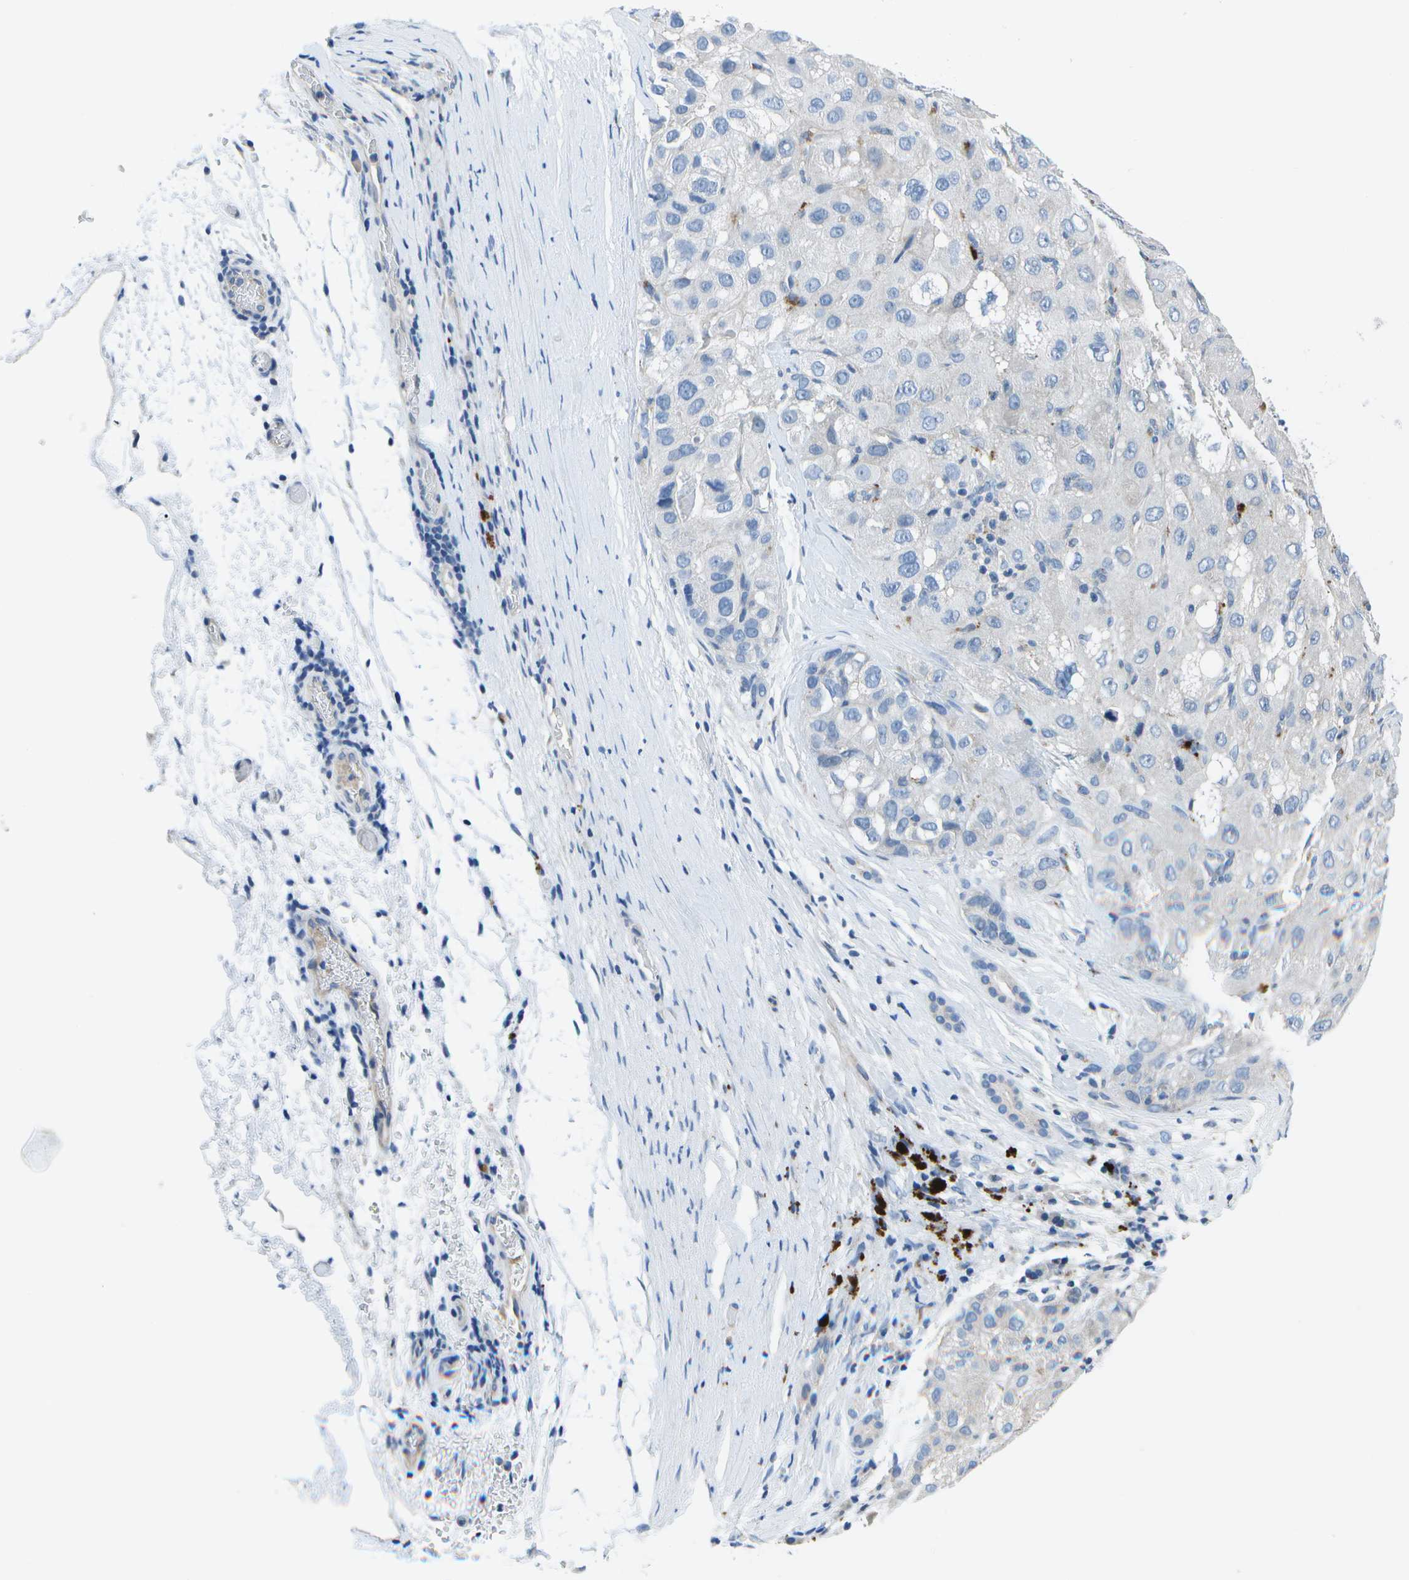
{"staining": {"intensity": "negative", "quantity": "none", "location": "none"}, "tissue": "liver cancer", "cell_type": "Tumor cells", "image_type": "cancer", "snomed": [{"axis": "morphology", "description": "Carcinoma, Hepatocellular, NOS"}, {"axis": "topography", "description": "Liver"}], "caption": "DAB (3,3'-diaminobenzidine) immunohistochemical staining of liver cancer reveals no significant staining in tumor cells.", "gene": "DCT", "patient": {"sex": "male", "age": 80}}